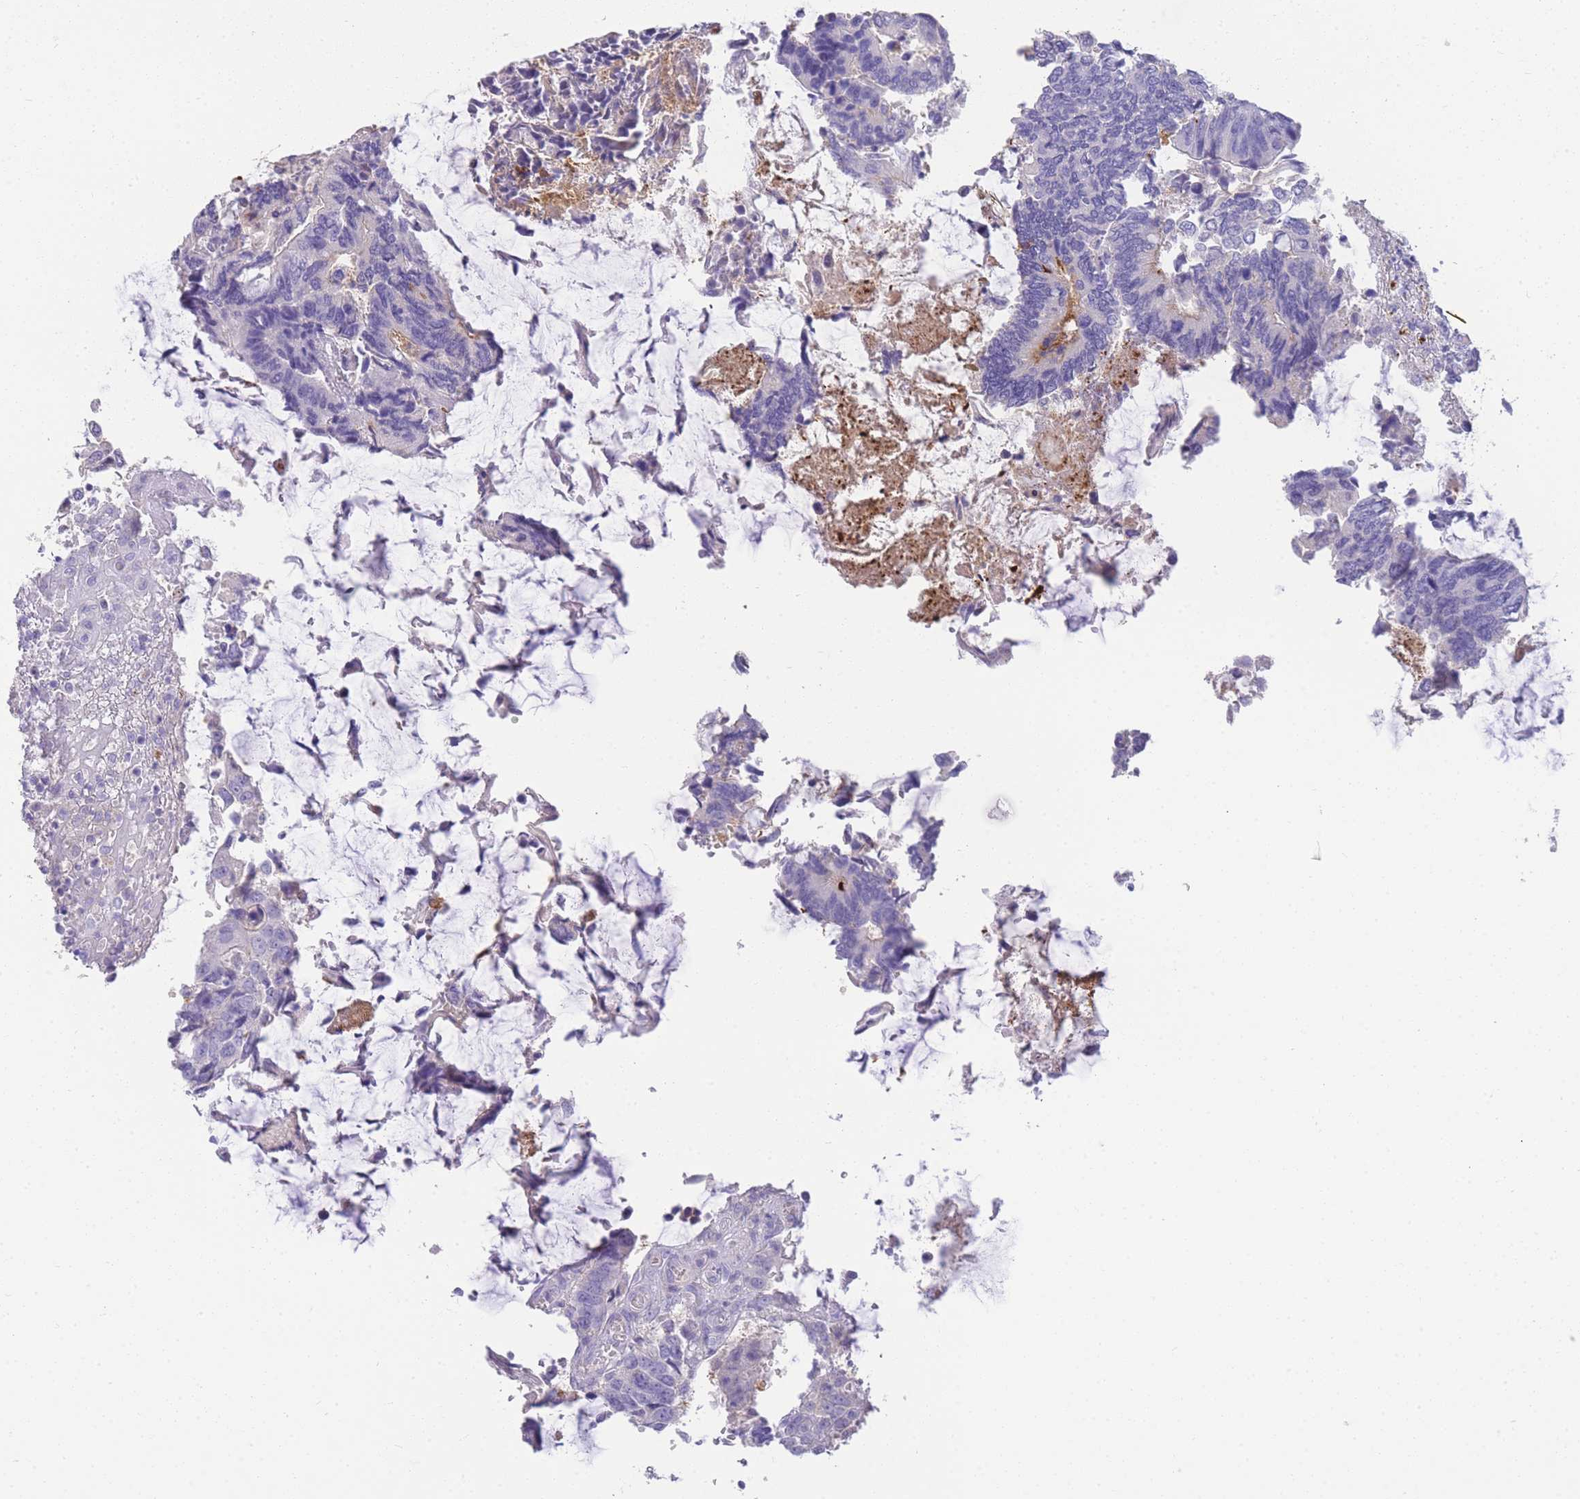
{"staining": {"intensity": "negative", "quantity": "none", "location": "none"}, "tissue": "colorectal cancer", "cell_type": "Tumor cells", "image_type": "cancer", "snomed": [{"axis": "morphology", "description": "Adenocarcinoma, NOS"}, {"axis": "topography", "description": "Colon"}], "caption": "Tumor cells are negative for brown protein staining in colorectal cancer.", "gene": "DPP4", "patient": {"sex": "male", "age": 87}}